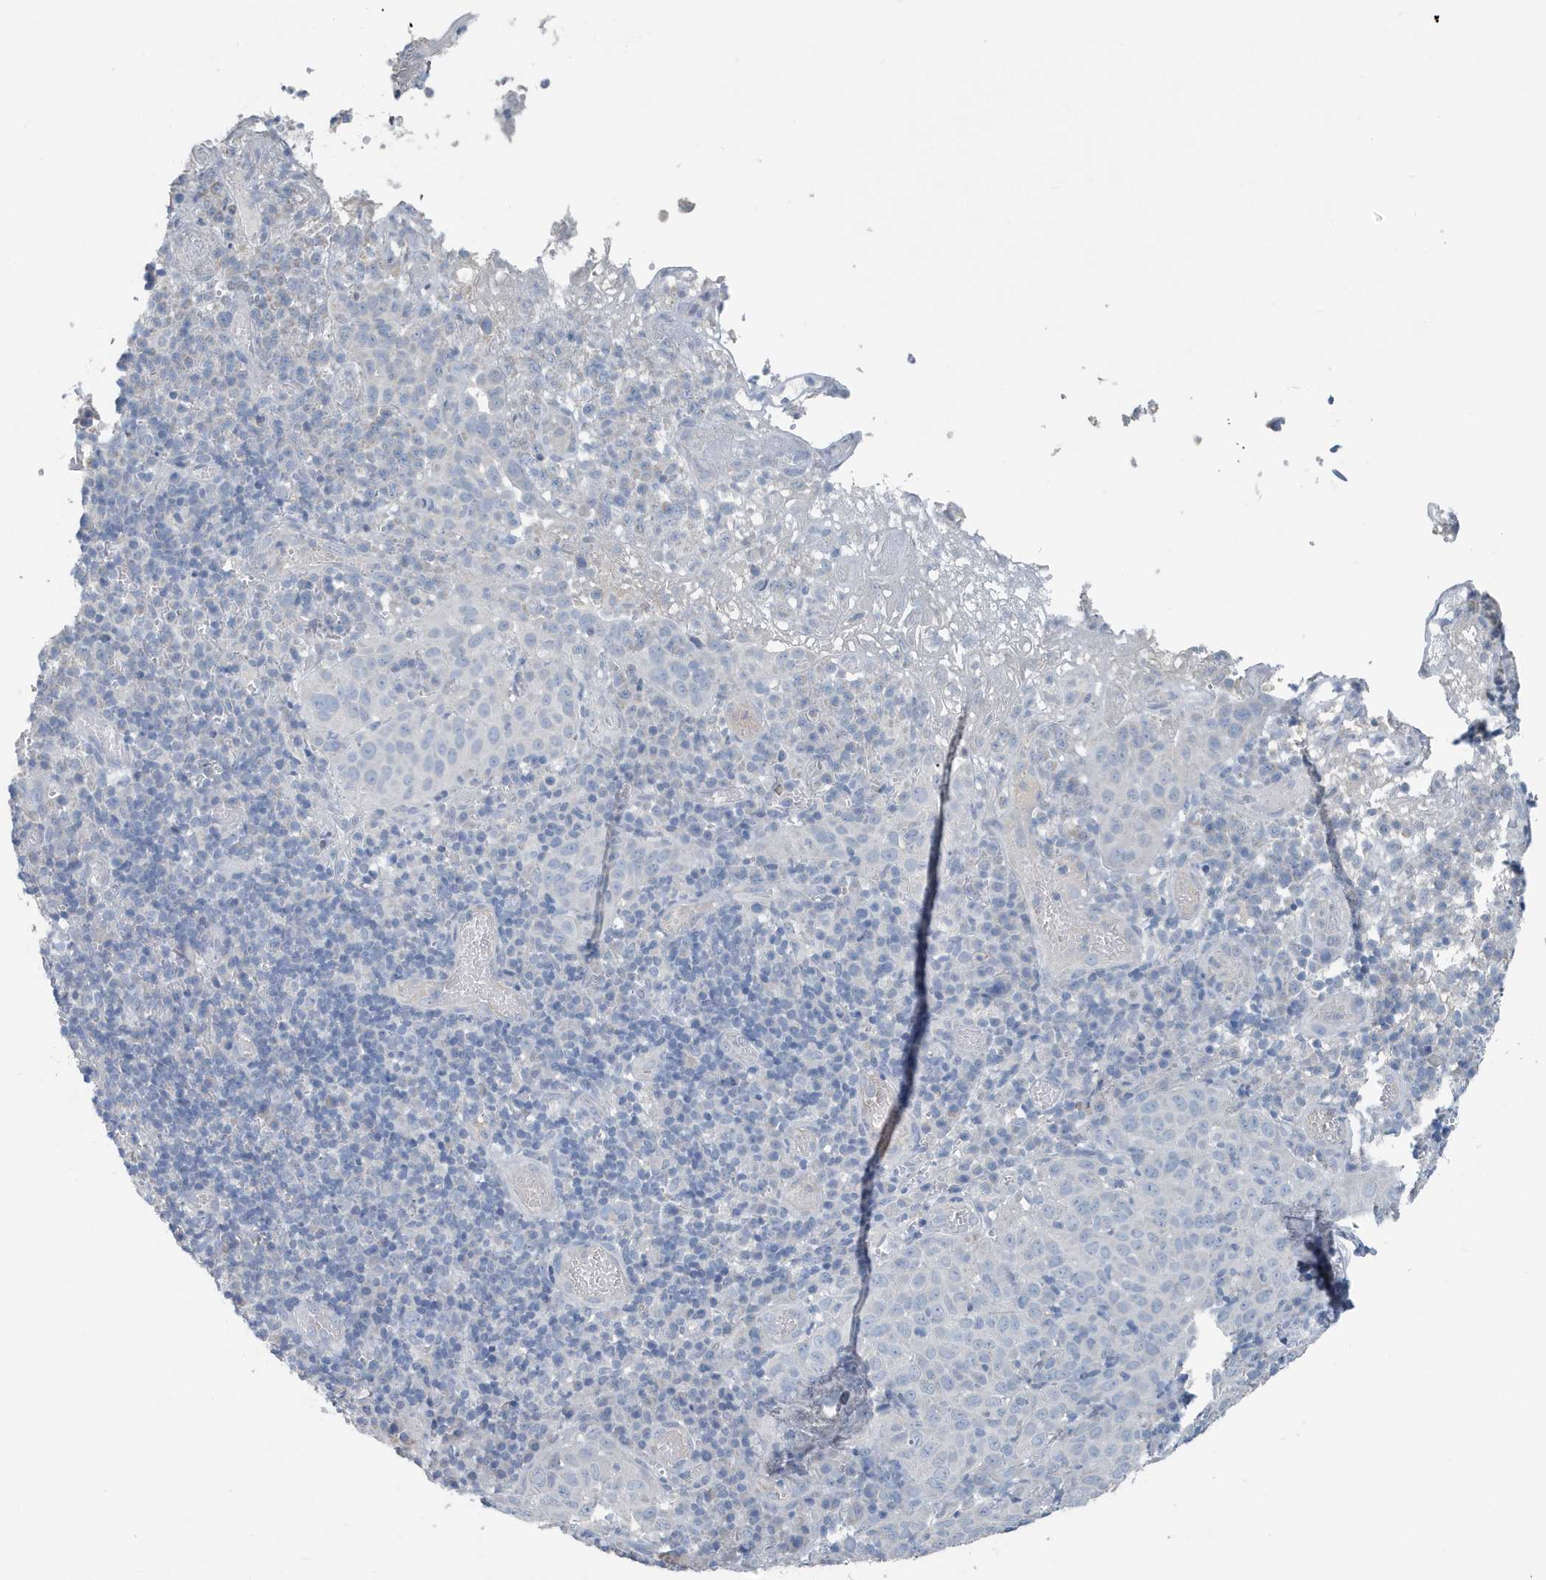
{"staining": {"intensity": "negative", "quantity": "none", "location": "none"}, "tissue": "cervical cancer", "cell_type": "Tumor cells", "image_type": "cancer", "snomed": [{"axis": "morphology", "description": "Squamous cell carcinoma, NOS"}, {"axis": "topography", "description": "Cervix"}], "caption": "IHC image of human cervical cancer (squamous cell carcinoma) stained for a protein (brown), which shows no positivity in tumor cells.", "gene": "UGT2B4", "patient": {"sex": "female", "age": 46}}